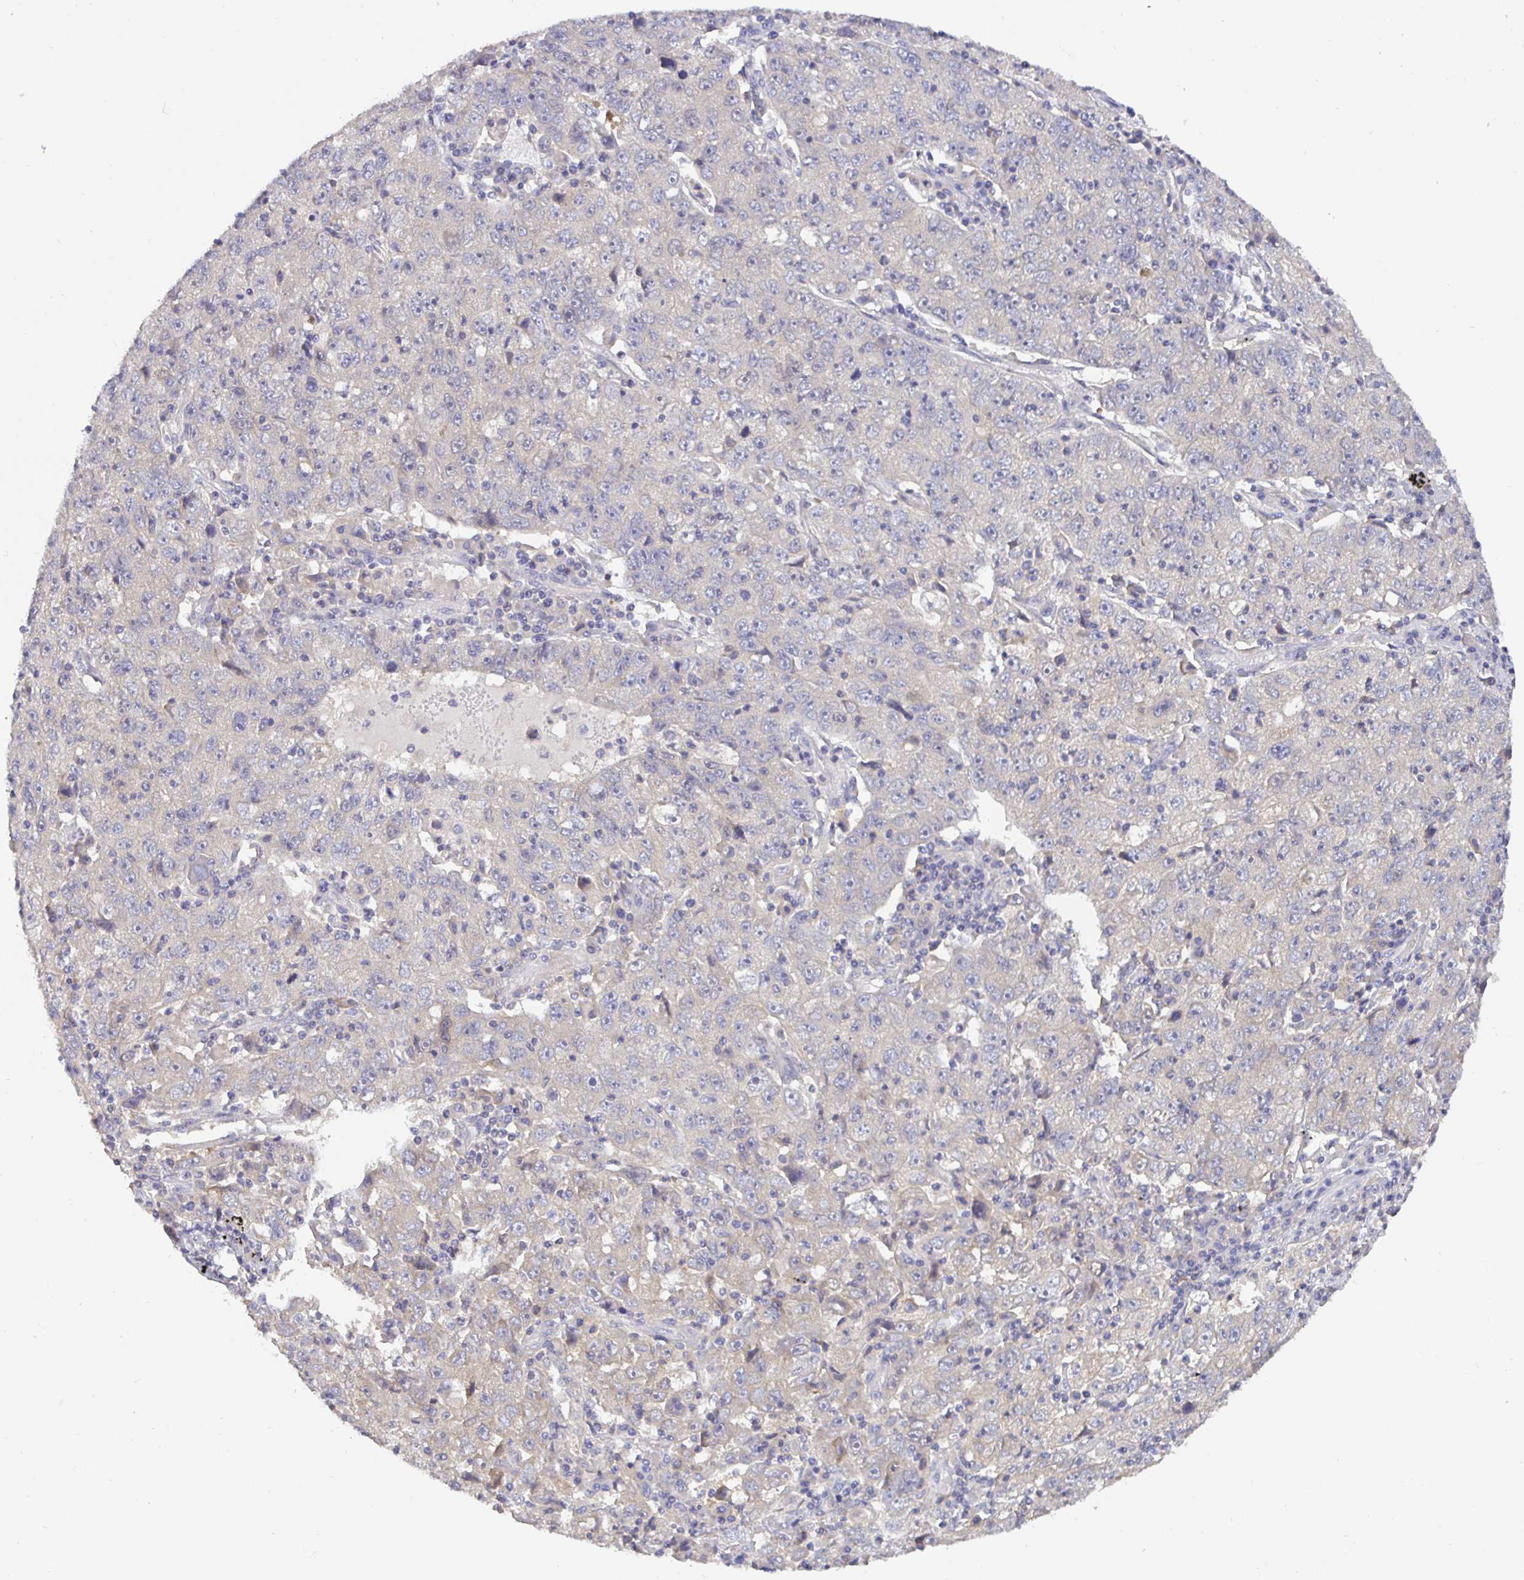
{"staining": {"intensity": "negative", "quantity": "none", "location": "none"}, "tissue": "lung cancer", "cell_type": "Tumor cells", "image_type": "cancer", "snomed": [{"axis": "morphology", "description": "Normal morphology"}, {"axis": "morphology", "description": "Adenocarcinoma, NOS"}, {"axis": "topography", "description": "Lymph node"}, {"axis": "topography", "description": "Lung"}], "caption": "Immunohistochemistry (IHC) of lung cancer (adenocarcinoma) displays no positivity in tumor cells.", "gene": "KIF21A", "patient": {"sex": "female", "age": 57}}